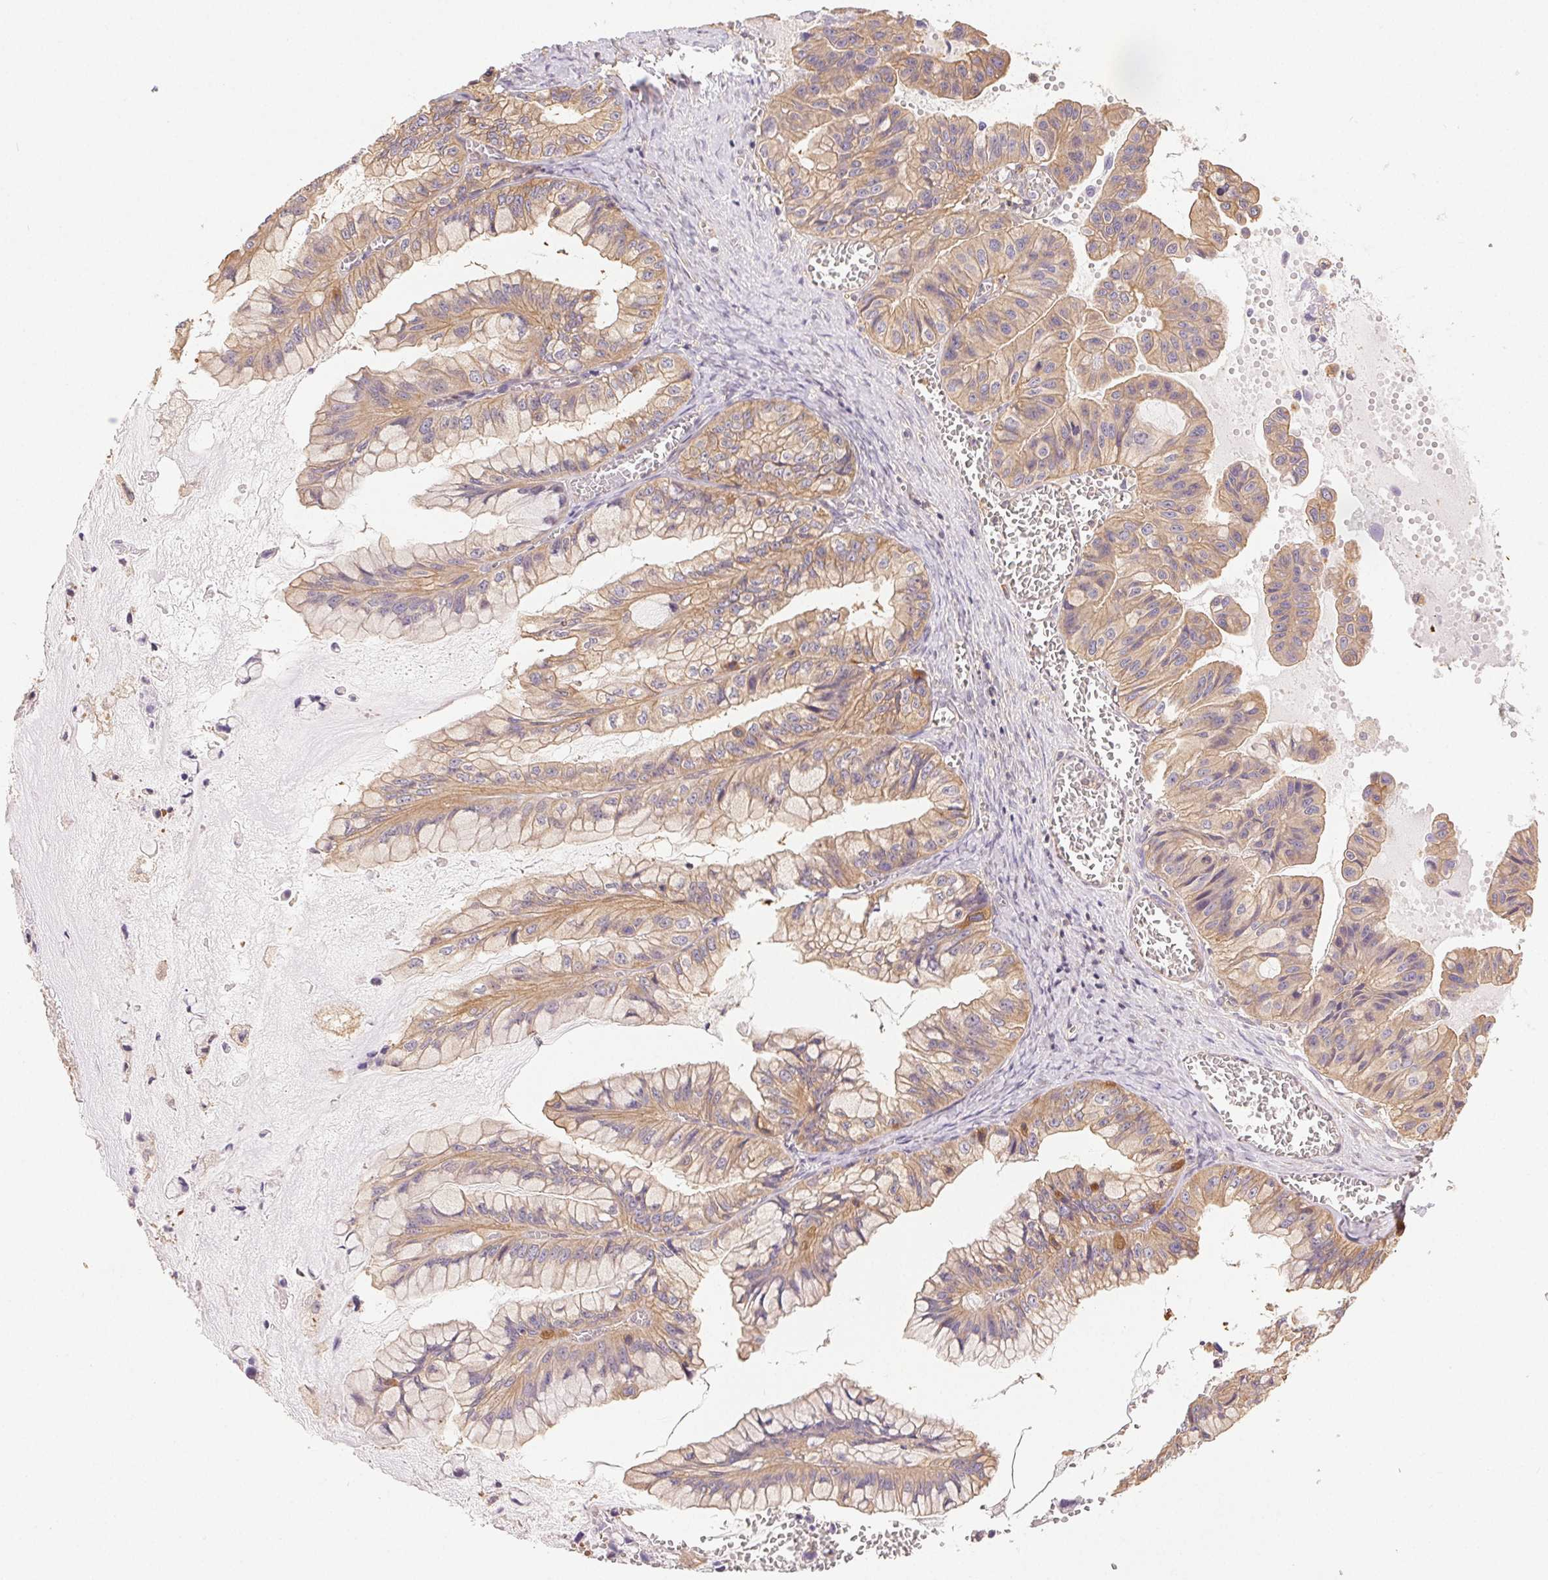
{"staining": {"intensity": "weak", "quantity": ">75%", "location": "cytoplasmic/membranous"}, "tissue": "ovarian cancer", "cell_type": "Tumor cells", "image_type": "cancer", "snomed": [{"axis": "morphology", "description": "Cystadenocarcinoma, mucinous, NOS"}, {"axis": "topography", "description": "Ovary"}], "caption": "High-magnification brightfield microscopy of mucinous cystadenocarcinoma (ovarian) stained with DAB (brown) and counterstained with hematoxylin (blue). tumor cells exhibit weak cytoplasmic/membranous expression is present in approximately>75% of cells.", "gene": "GDI2", "patient": {"sex": "female", "age": 72}}